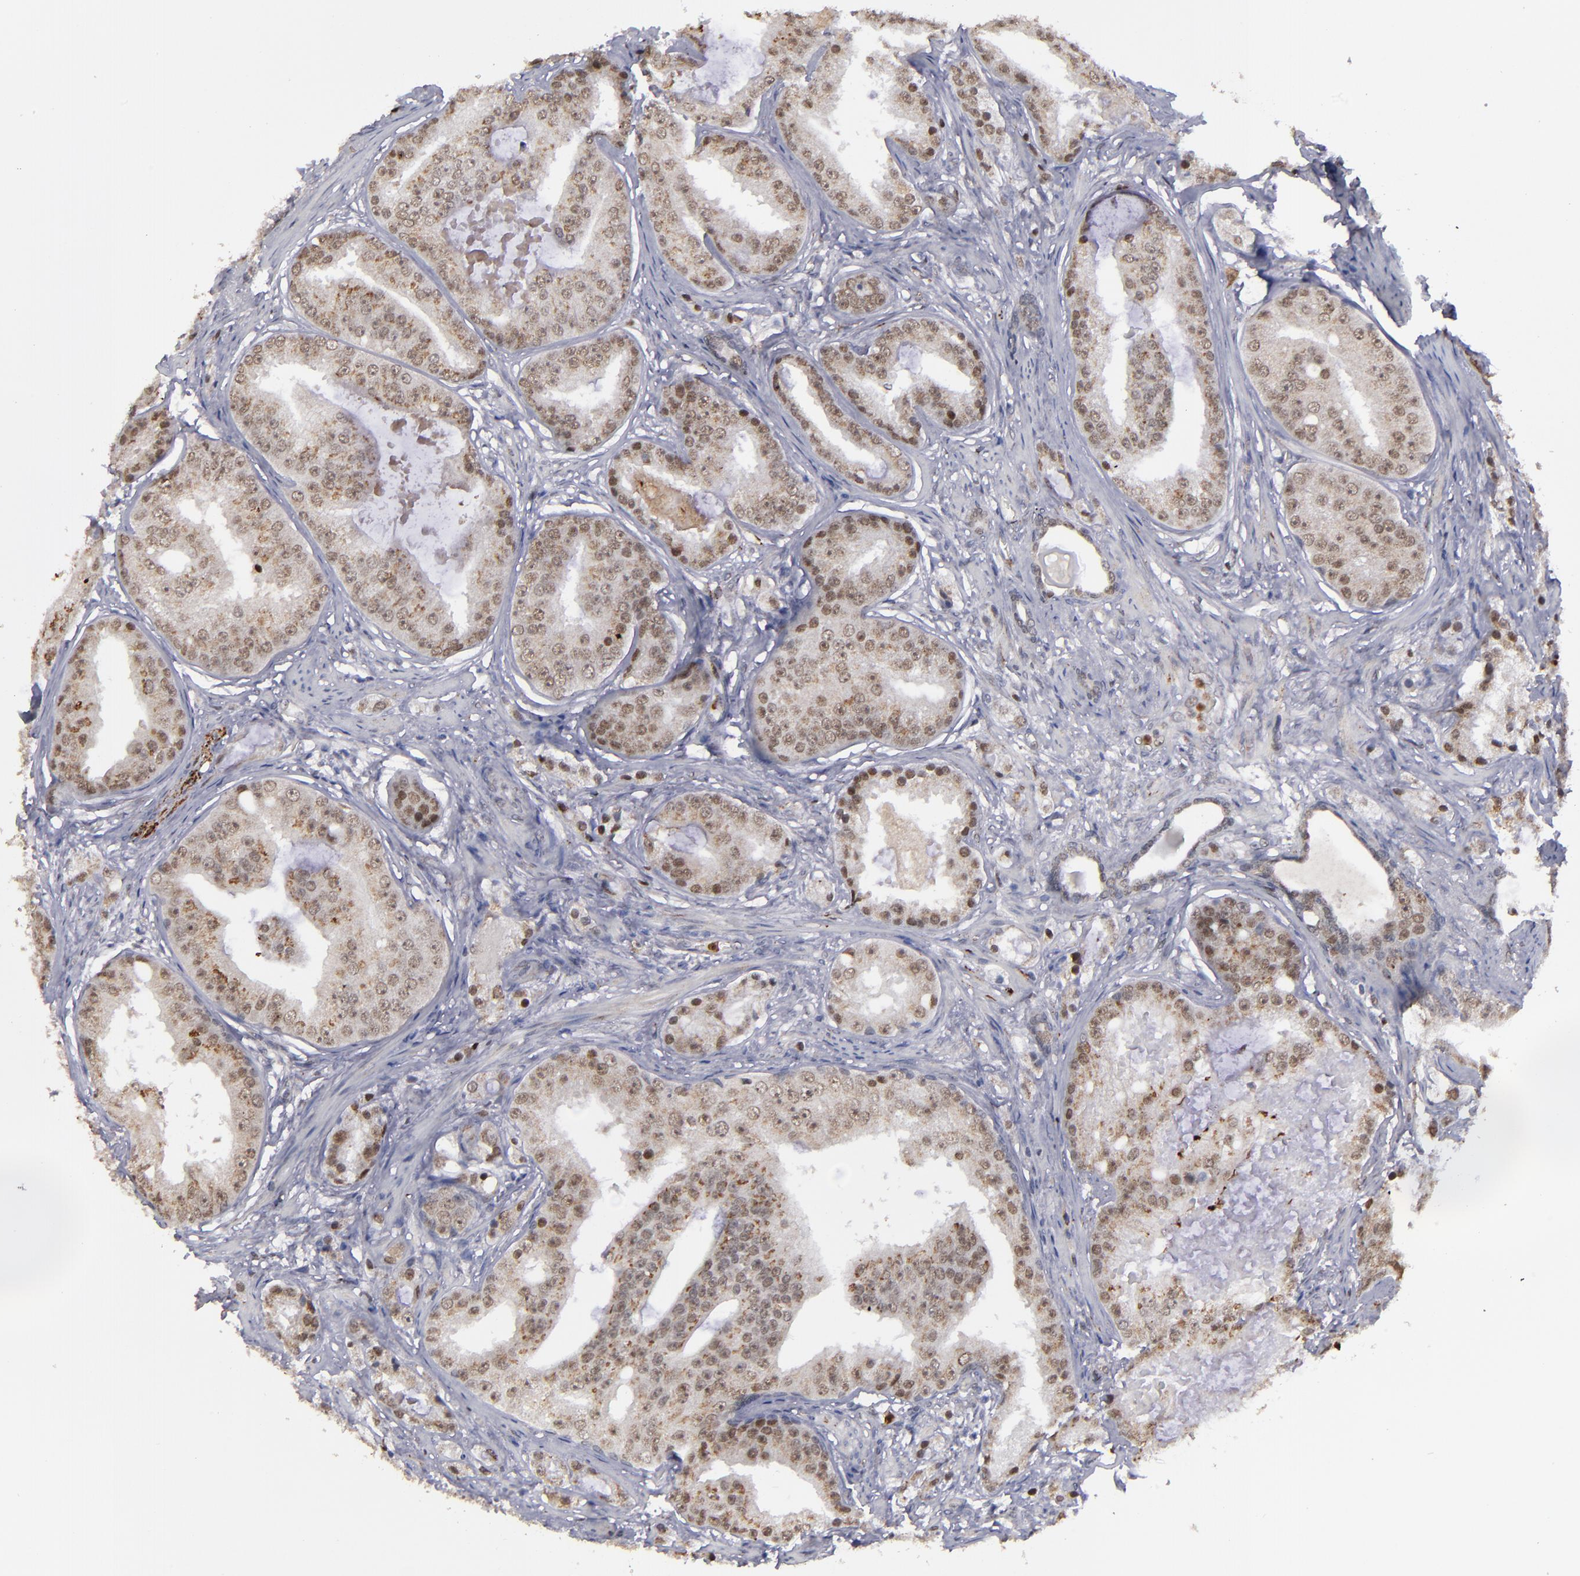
{"staining": {"intensity": "weak", "quantity": "25%-75%", "location": "nuclear"}, "tissue": "prostate cancer", "cell_type": "Tumor cells", "image_type": "cancer", "snomed": [{"axis": "morphology", "description": "Adenocarcinoma, High grade"}, {"axis": "topography", "description": "Prostate"}], "caption": "Immunohistochemical staining of prostate cancer exhibits weak nuclear protein positivity in approximately 25%-75% of tumor cells.", "gene": "RREB1", "patient": {"sex": "male", "age": 68}}